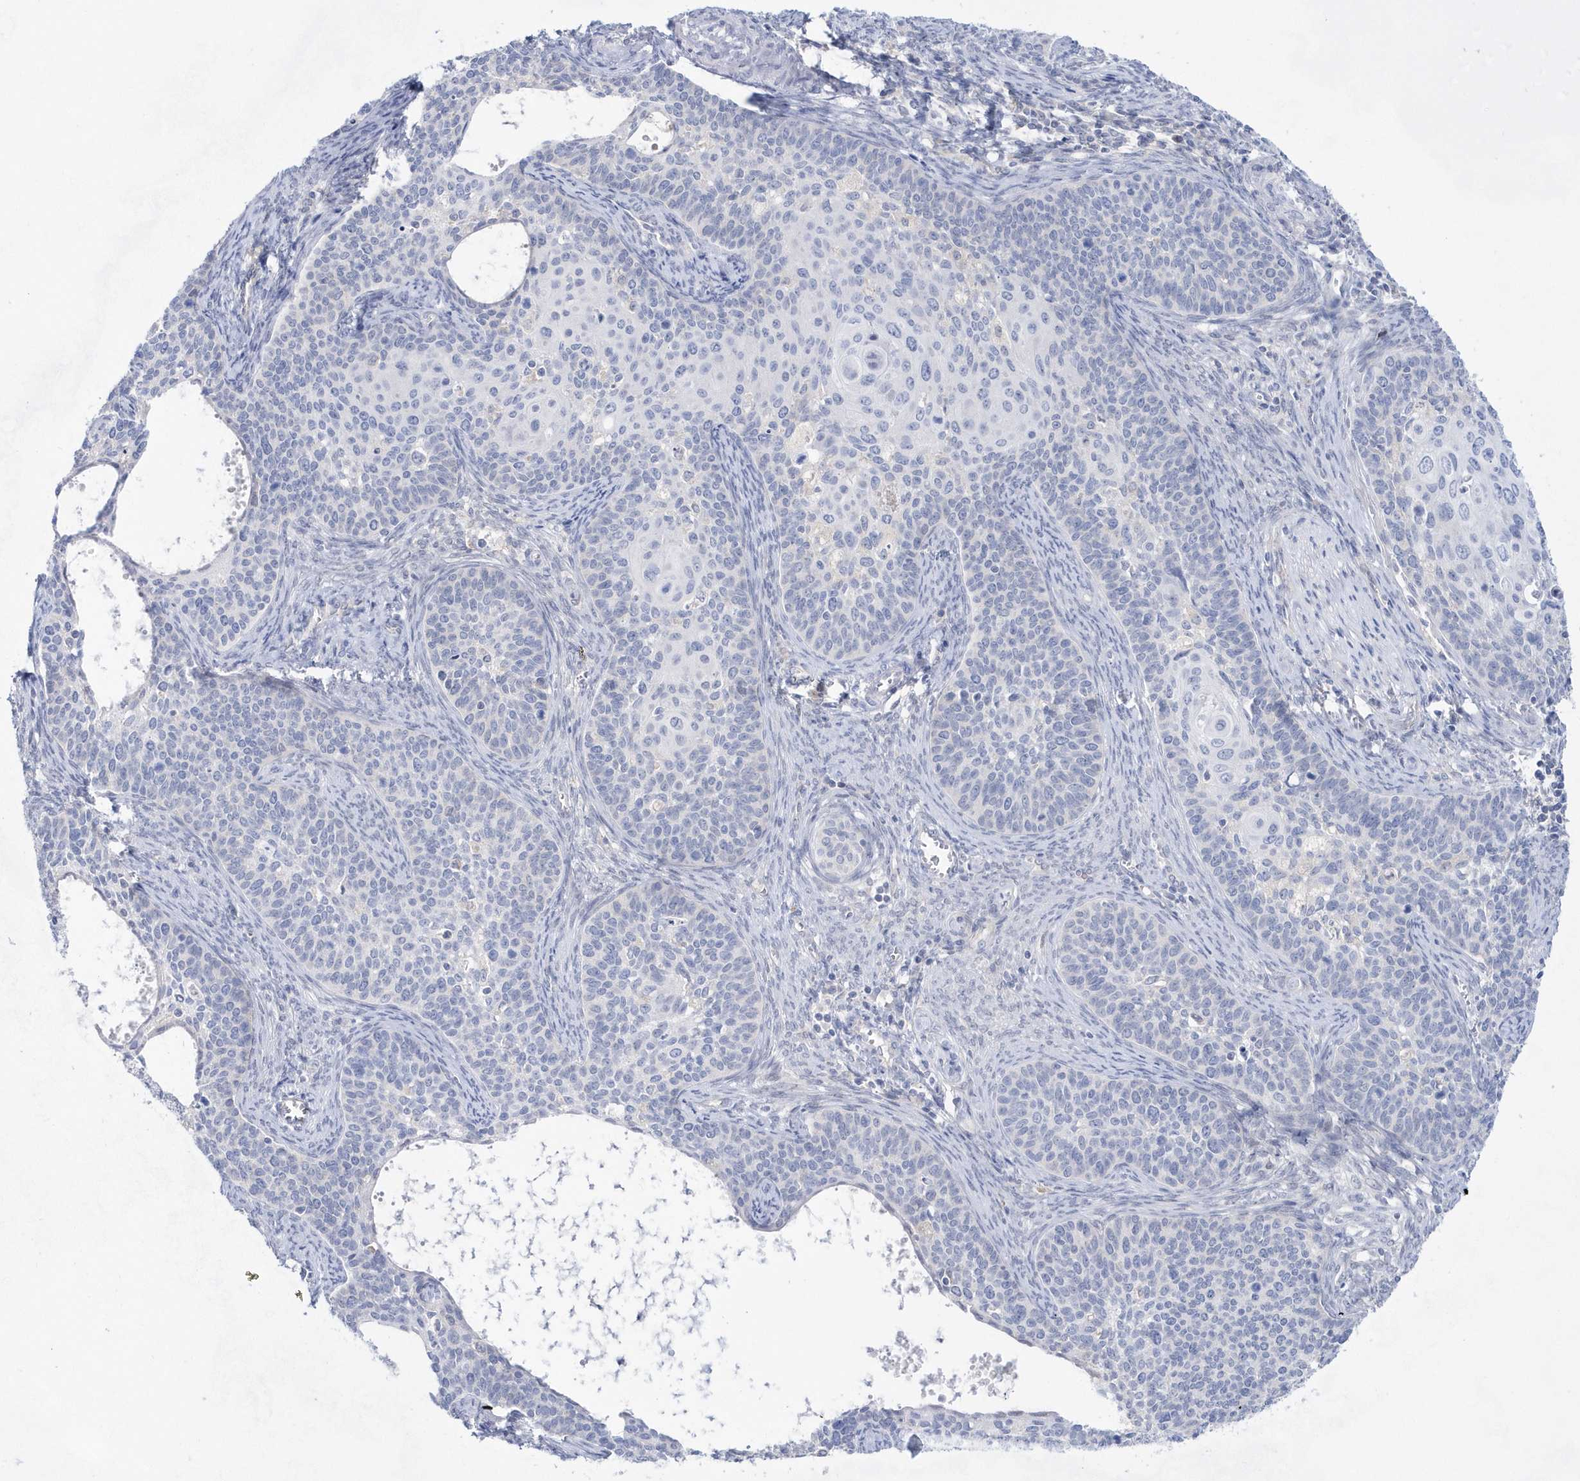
{"staining": {"intensity": "negative", "quantity": "none", "location": "none"}, "tissue": "cervical cancer", "cell_type": "Tumor cells", "image_type": "cancer", "snomed": [{"axis": "morphology", "description": "Squamous cell carcinoma, NOS"}, {"axis": "topography", "description": "Cervix"}], "caption": "This is an IHC image of cervical cancer (squamous cell carcinoma). There is no expression in tumor cells.", "gene": "BDH2", "patient": {"sex": "female", "age": 33}}